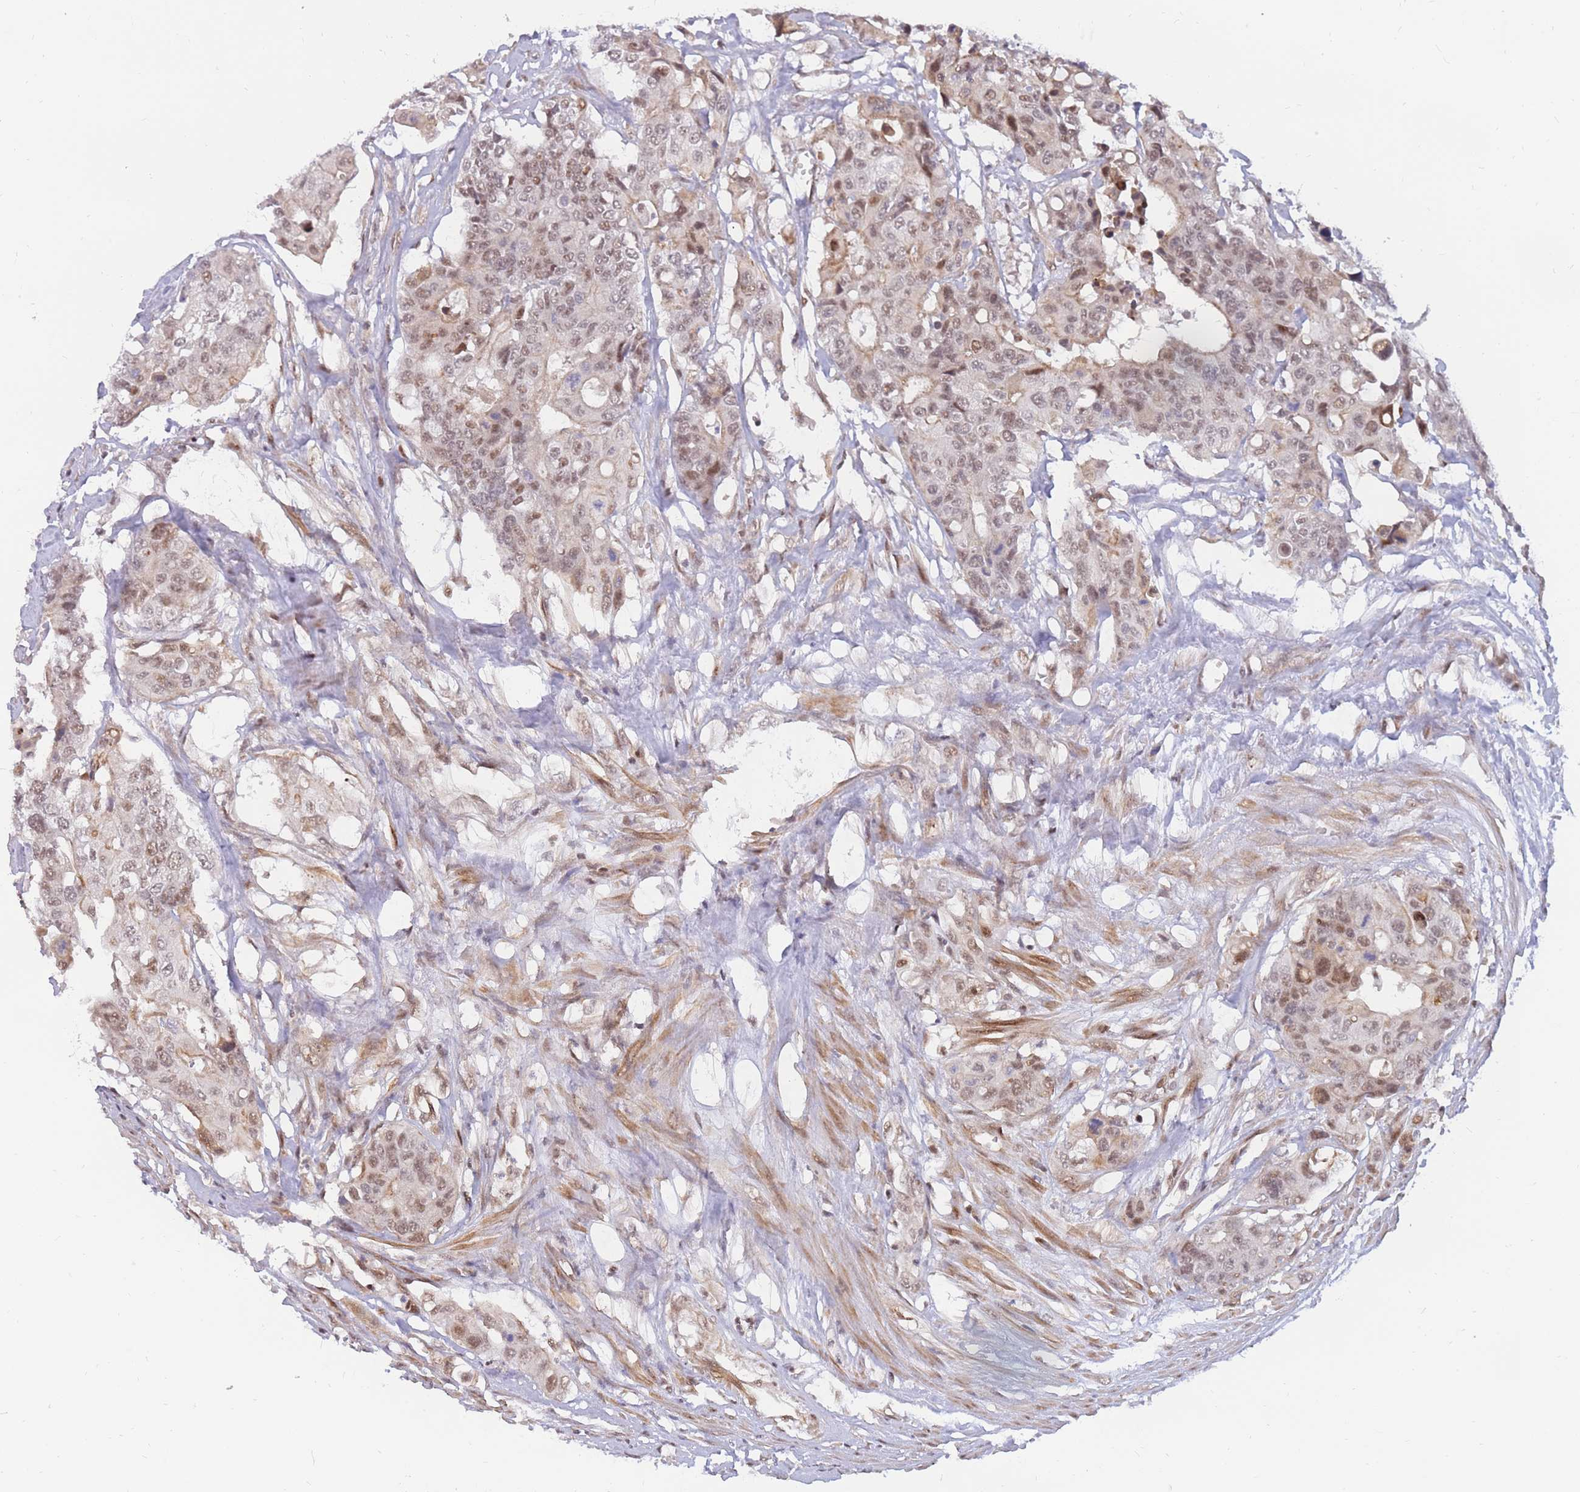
{"staining": {"intensity": "moderate", "quantity": ">75%", "location": "nuclear"}, "tissue": "colorectal cancer", "cell_type": "Tumor cells", "image_type": "cancer", "snomed": [{"axis": "morphology", "description": "Adenocarcinoma, NOS"}, {"axis": "topography", "description": "Colon"}], "caption": "Colorectal cancer (adenocarcinoma) tissue shows moderate nuclear staining in about >75% of tumor cells The protein is stained brown, and the nuclei are stained in blue (DAB (3,3'-diaminobenzidine) IHC with brightfield microscopy, high magnification).", "gene": "ERICH6B", "patient": {"sex": "male", "age": 77}}